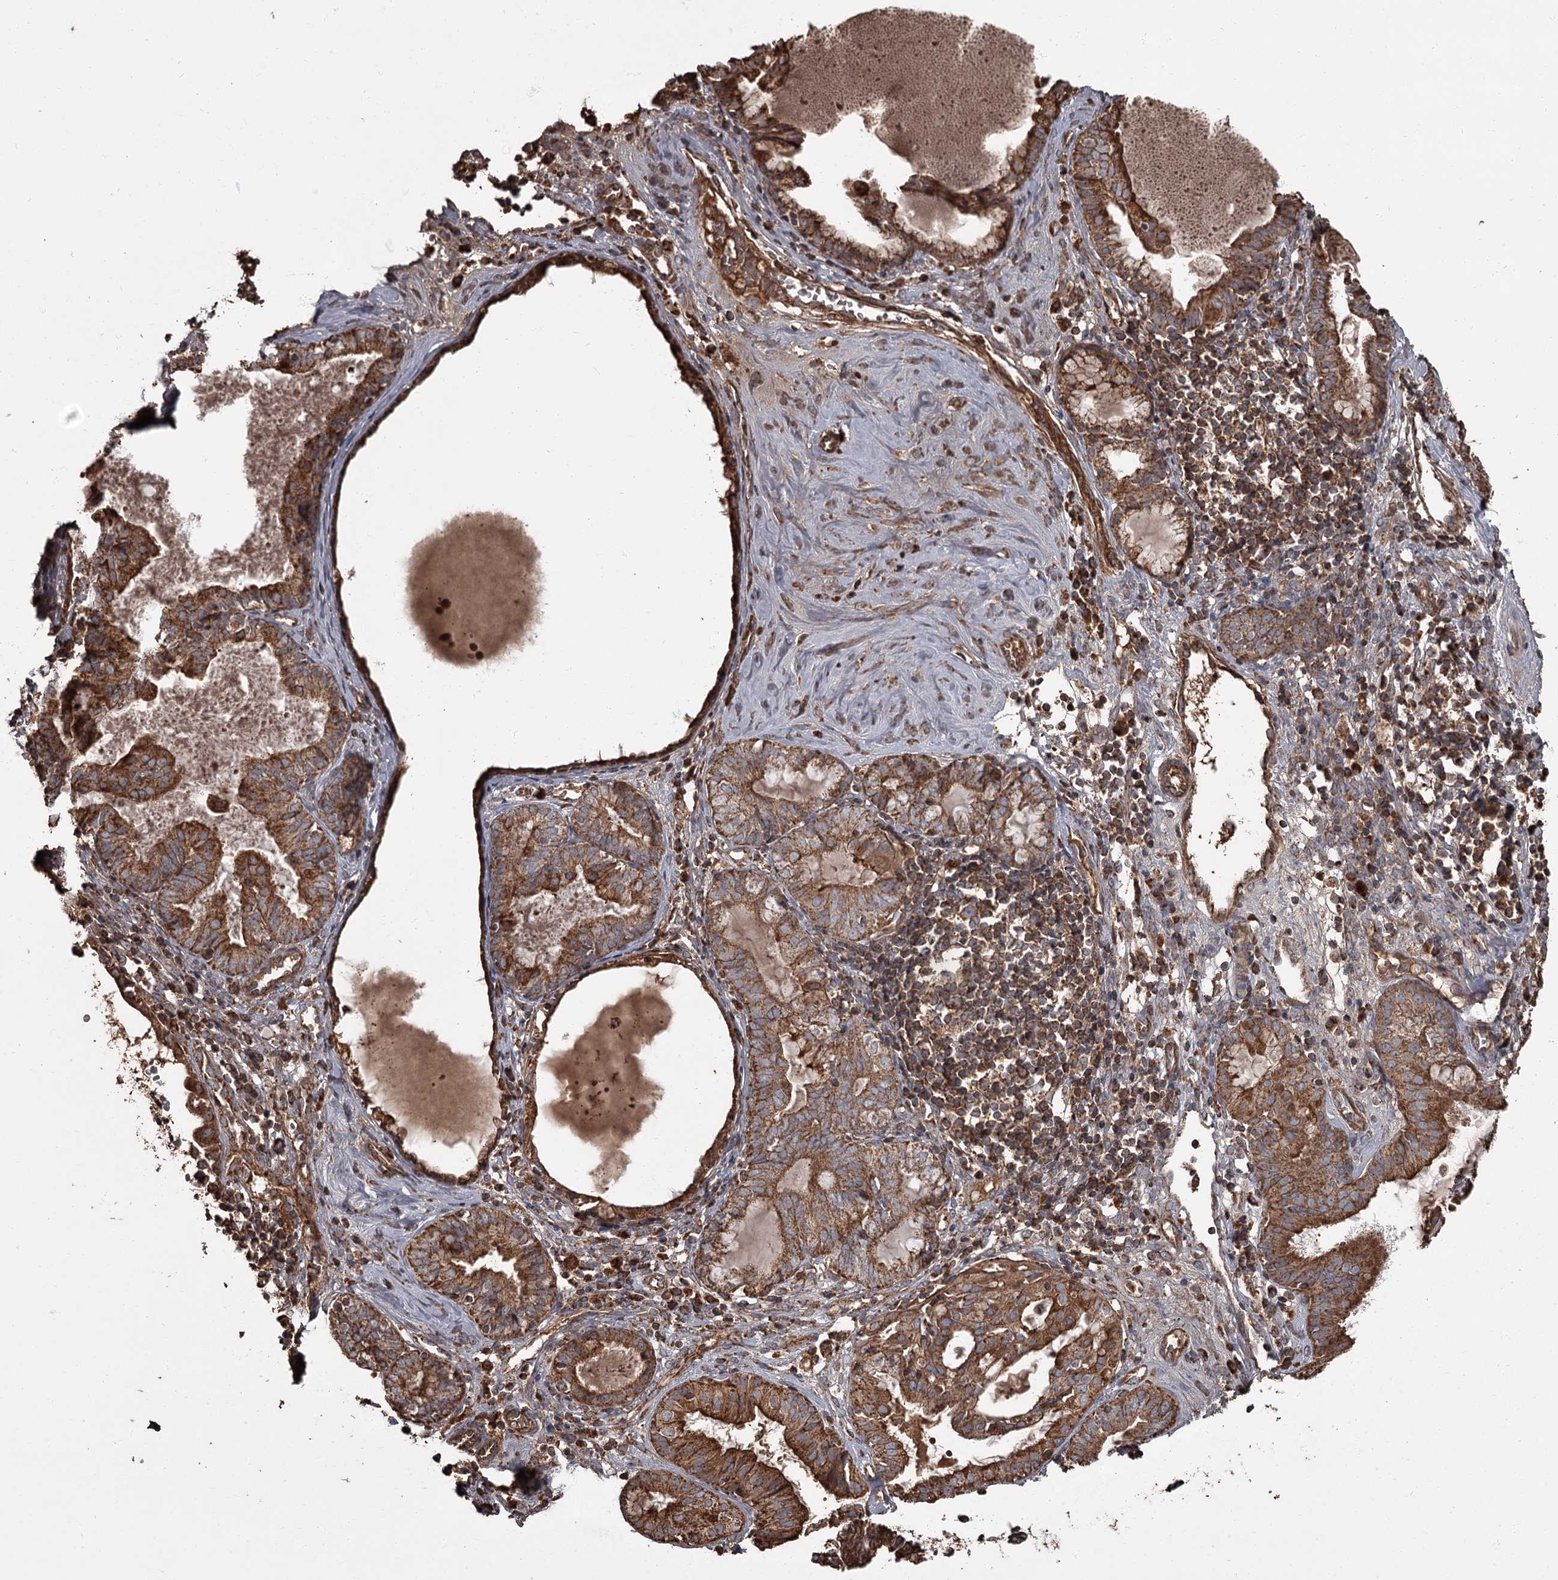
{"staining": {"intensity": "strong", "quantity": ">75%", "location": "cytoplasmic/membranous"}, "tissue": "endometrial cancer", "cell_type": "Tumor cells", "image_type": "cancer", "snomed": [{"axis": "morphology", "description": "Adenocarcinoma, NOS"}, {"axis": "topography", "description": "Endometrium"}], "caption": "Tumor cells display high levels of strong cytoplasmic/membranous staining in approximately >75% of cells in endometrial cancer.", "gene": "THAP9", "patient": {"sex": "female", "age": 79}}